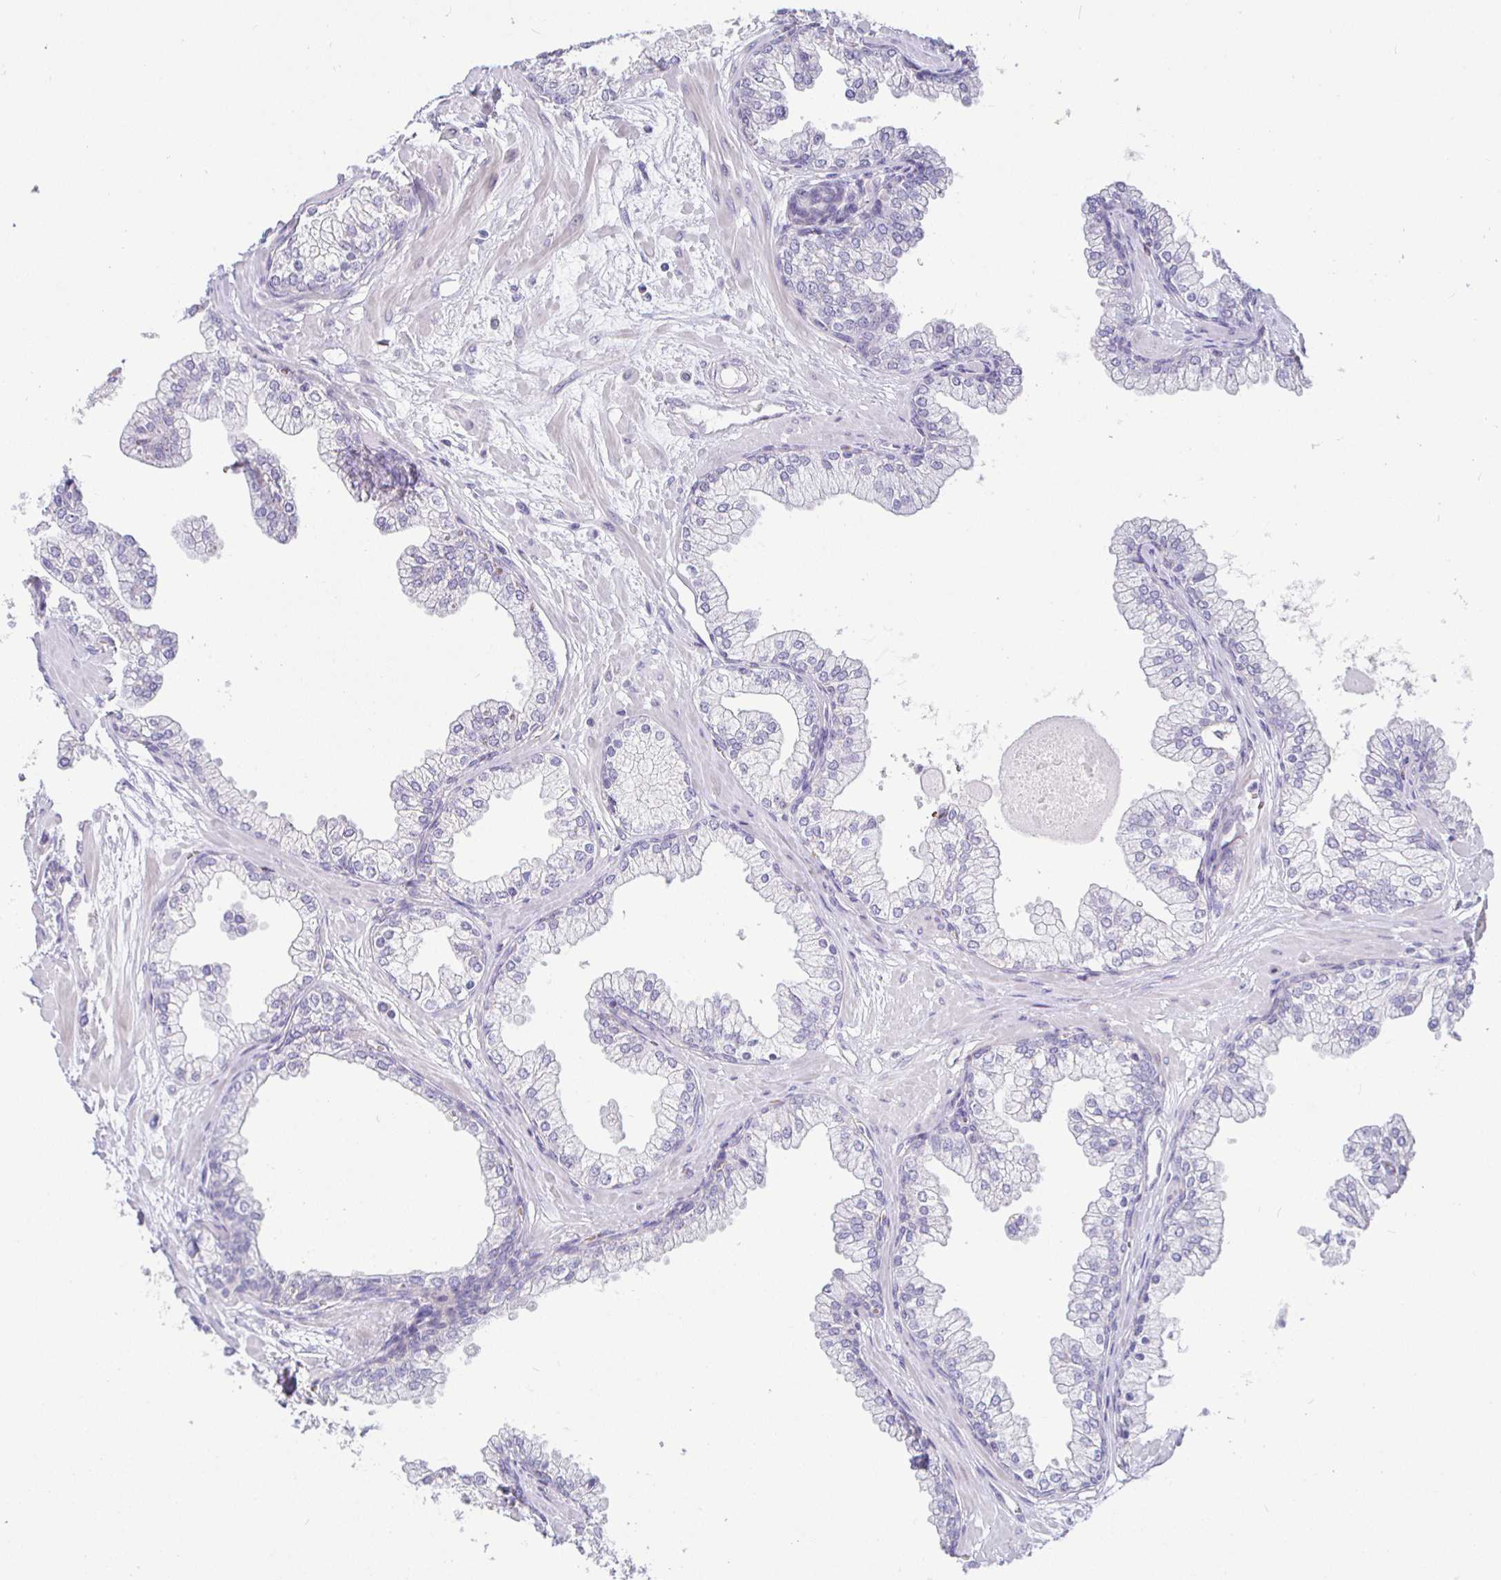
{"staining": {"intensity": "negative", "quantity": "none", "location": "none"}, "tissue": "prostate", "cell_type": "Glandular cells", "image_type": "normal", "snomed": [{"axis": "morphology", "description": "Normal tissue, NOS"}, {"axis": "topography", "description": "Prostate"}, {"axis": "topography", "description": "Peripheral nerve tissue"}], "caption": "Human prostate stained for a protein using immunohistochemistry exhibits no staining in glandular cells.", "gene": "SIRPA", "patient": {"sex": "male", "age": 61}}